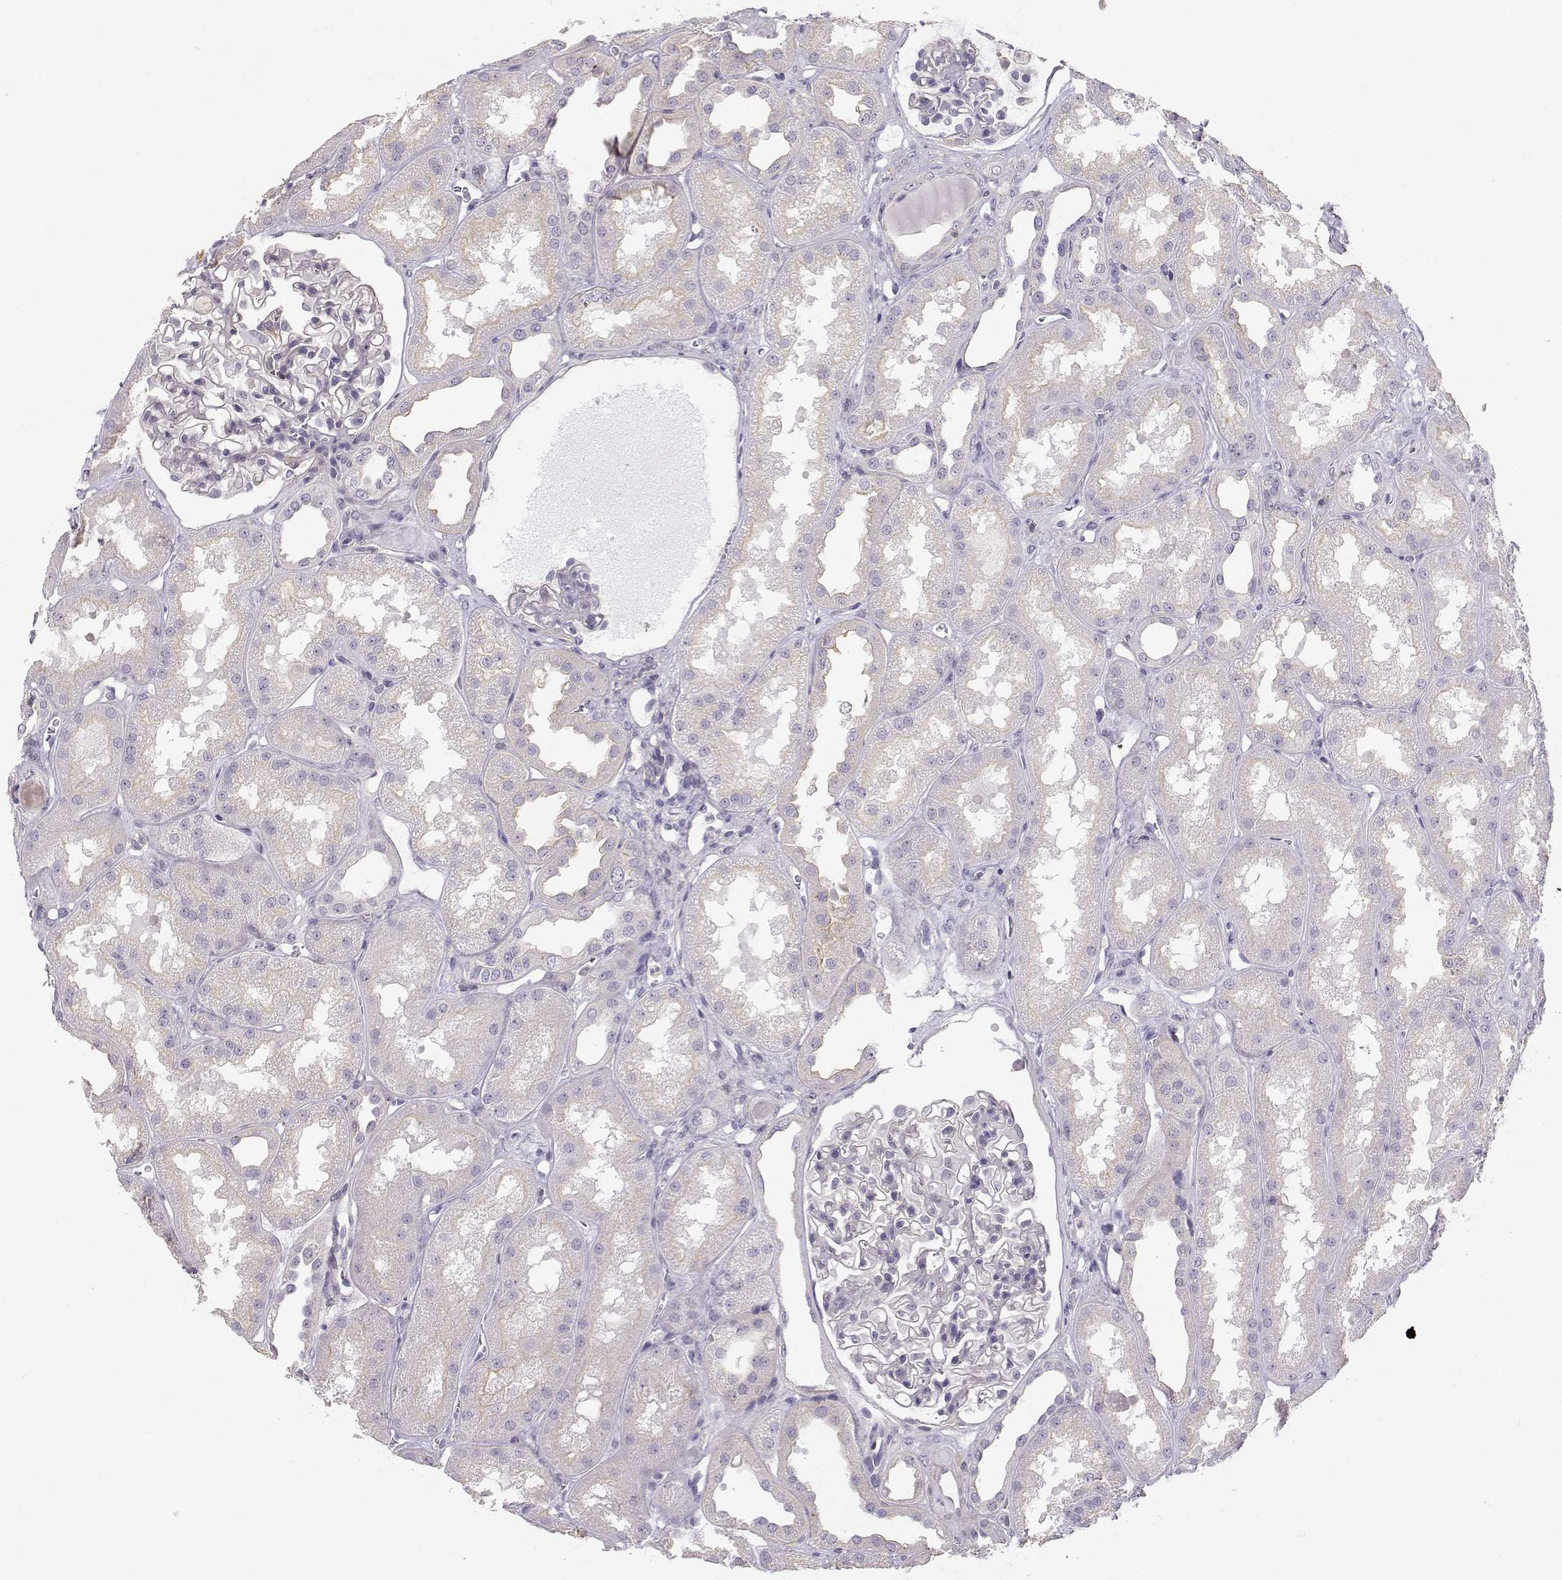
{"staining": {"intensity": "negative", "quantity": "none", "location": "none"}, "tissue": "kidney", "cell_type": "Cells in glomeruli", "image_type": "normal", "snomed": [{"axis": "morphology", "description": "Normal tissue, NOS"}, {"axis": "topography", "description": "Kidney"}], "caption": "An immunohistochemistry histopathology image of normal kidney is shown. There is no staining in cells in glomeruli of kidney.", "gene": "DAPL1", "patient": {"sex": "male", "age": 61}}